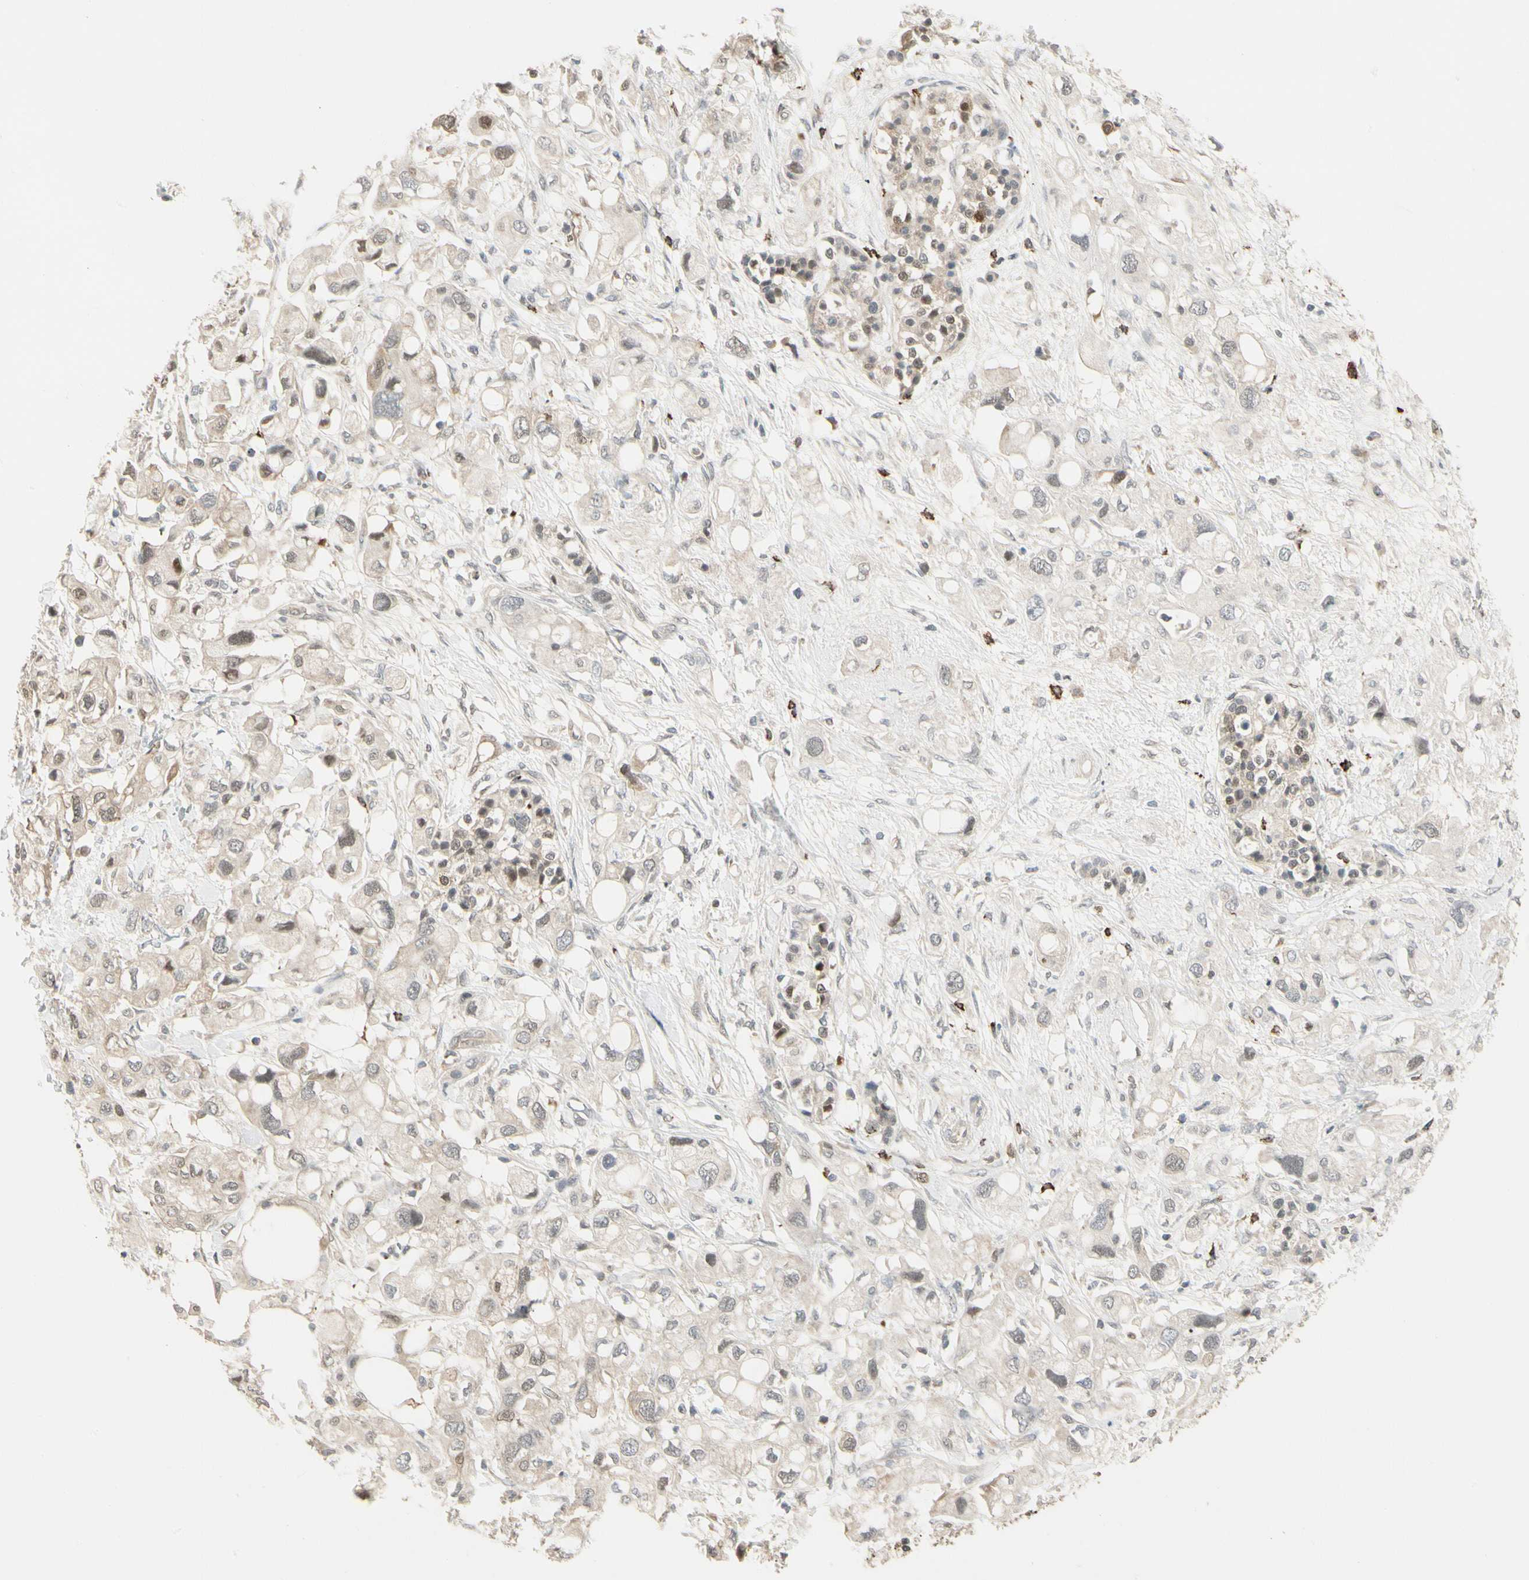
{"staining": {"intensity": "weak", "quantity": "<25%", "location": "cytoplasmic/membranous"}, "tissue": "pancreatic cancer", "cell_type": "Tumor cells", "image_type": "cancer", "snomed": [{"axis": "morphology", "description": "Adenocarcinoma, NOS"}, {"axis": "topography", "description": "Pancreas"}], "caption": "Immunohistochemistry of human pancreatic adenocarcinoma shows no staining in tumor cells. (DAB (3,3'-diaminobenzidine) immunohistochemistry (IHC) with hematoxylin counter stain).", "gene": "EVC", "patient": {"sex": "female", "age": 56}}